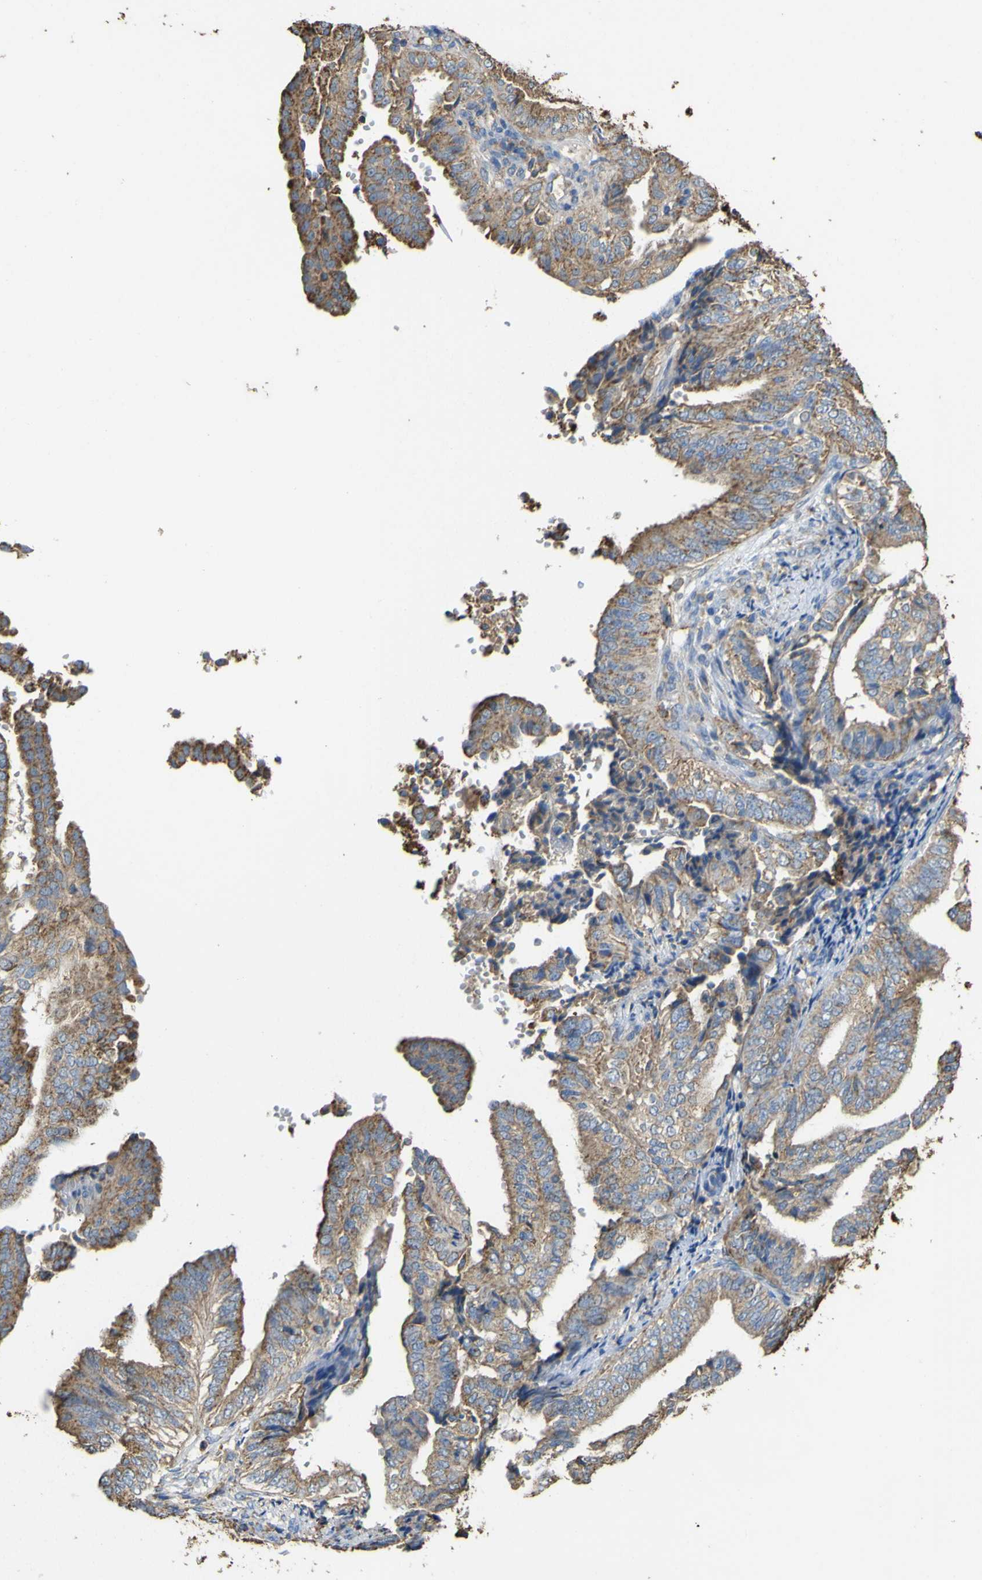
{"staining": {"intensity": "moderate", "quantity": ">75%", "location": "cytoplasmic/membranous"}, "tissue": "endometrial cancer", "cell_type": "Tumor cells", "image_type": "cancer", "snomed": [{"axis": "morphology", "description": "Adenocarcinoma, NOS"}, {"axis": "topography", "description": "Endometrium"}], "caption": "High-power microscopy captured an immunohistochemistry histopathology image of adenocarcinoma (endometrial), revealing moderate cytoplasmic/membranous expression in approximately >75% of tumor cells. The staining was performed using DAB (3,3'-diaminobenzidine), with brown indicating positive protein expression. Nuclei are stained blue with hematoxylin.", "gene": "ACSL3", "patient": {"sex": "female", "age": 58}}